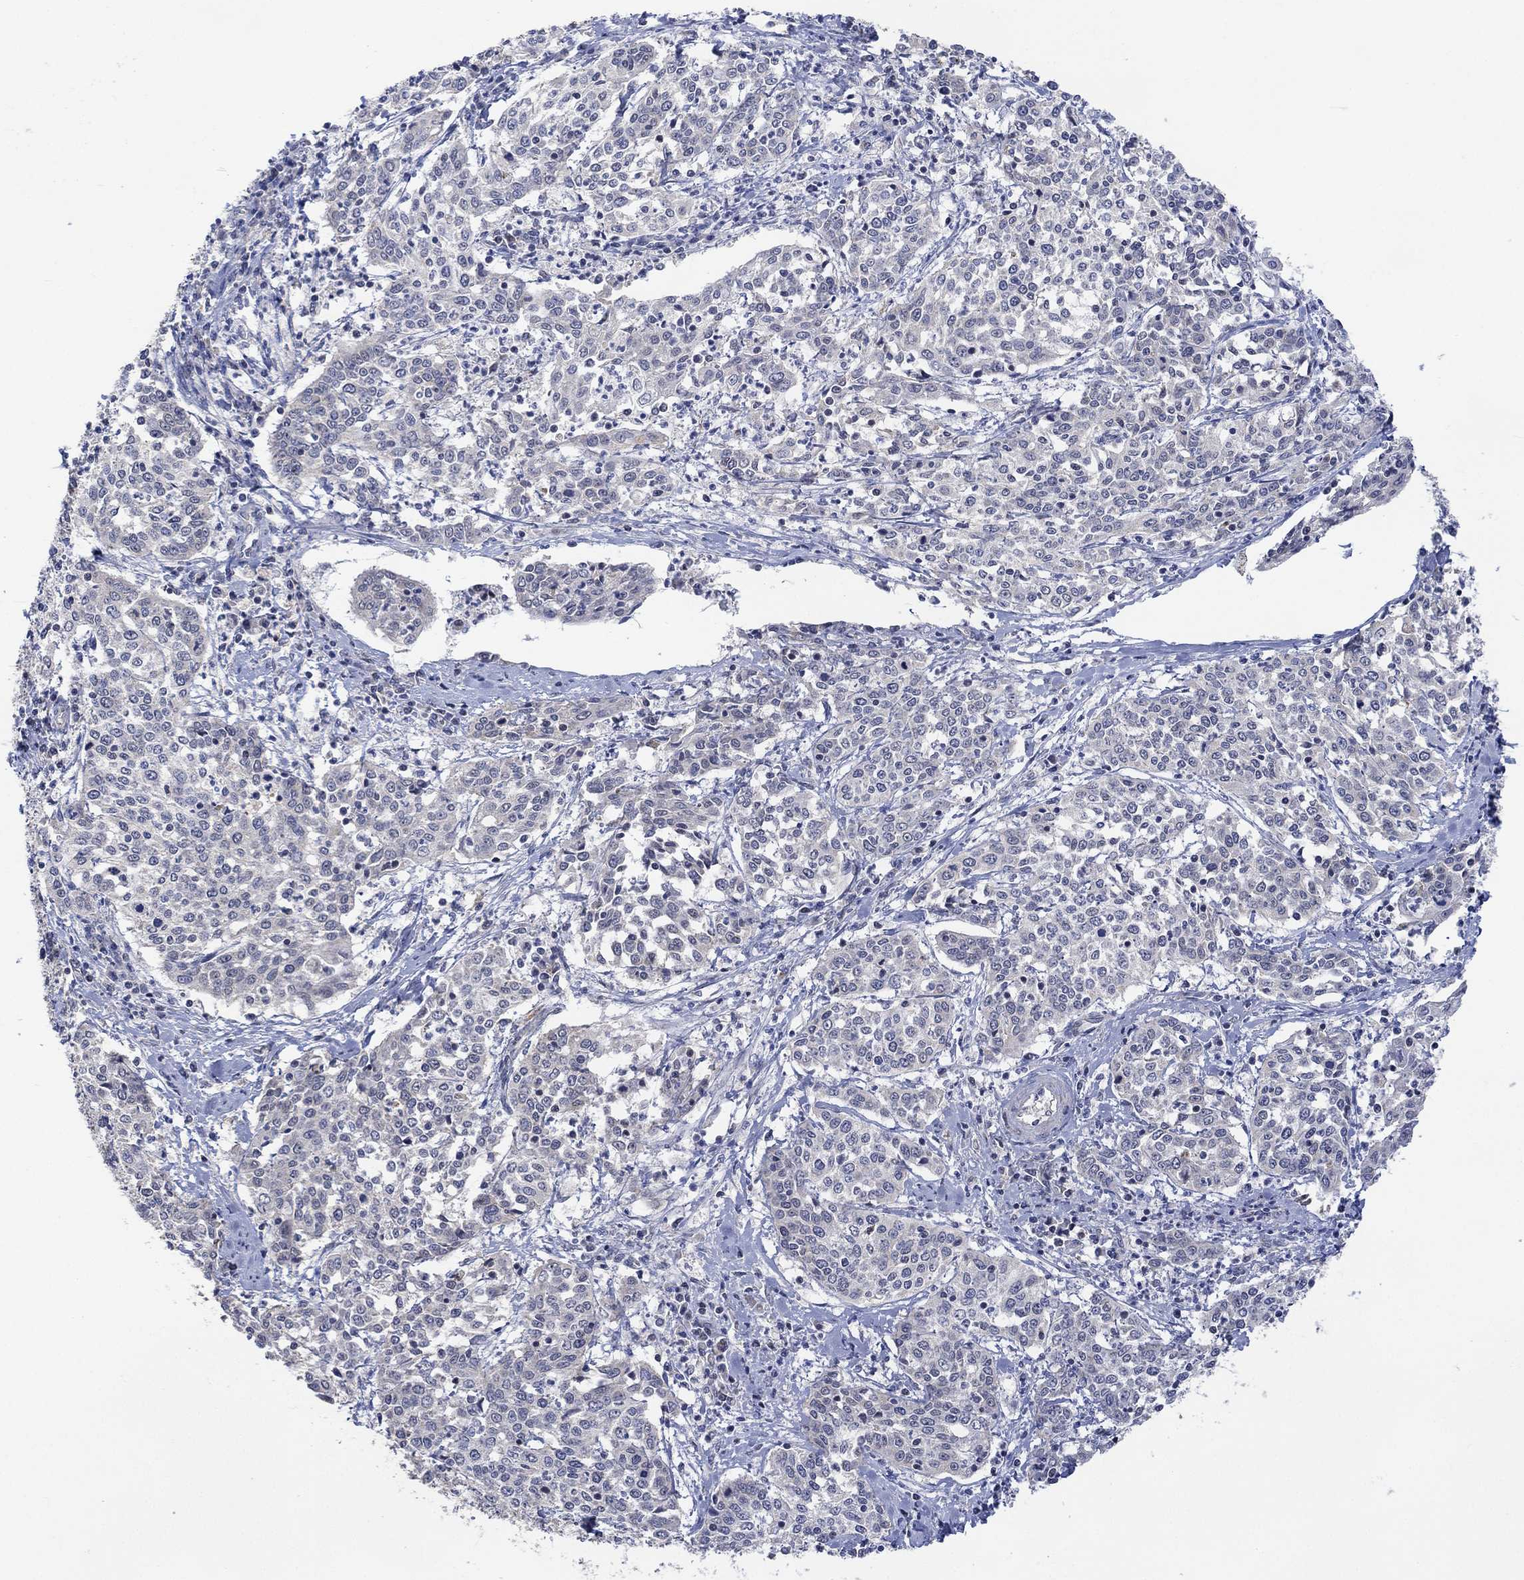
{"staining": {"intensity": "negative", "quantity": "none", "location": "none"}, "tissue": "cervical cancer", "cell_type": "Tumor cells", "image_type": "cancer", "snomed": [{"axis": "morphology", "description": "Squamous cell carcinoma, NOS"}, {"axis": "topography", "description": "Cervix"}], "caption": "High magnification brightfield microscopy of cervical cancer (squamous cell carcinoma) stained with DAB (3,3'-diaminobenzidine) (brown) and counterstained with hematoxylin (blue): tumor cells show no significant positivity.", "gene": "SLC48A1", "patient": {"sex": "female", "age": 41}}